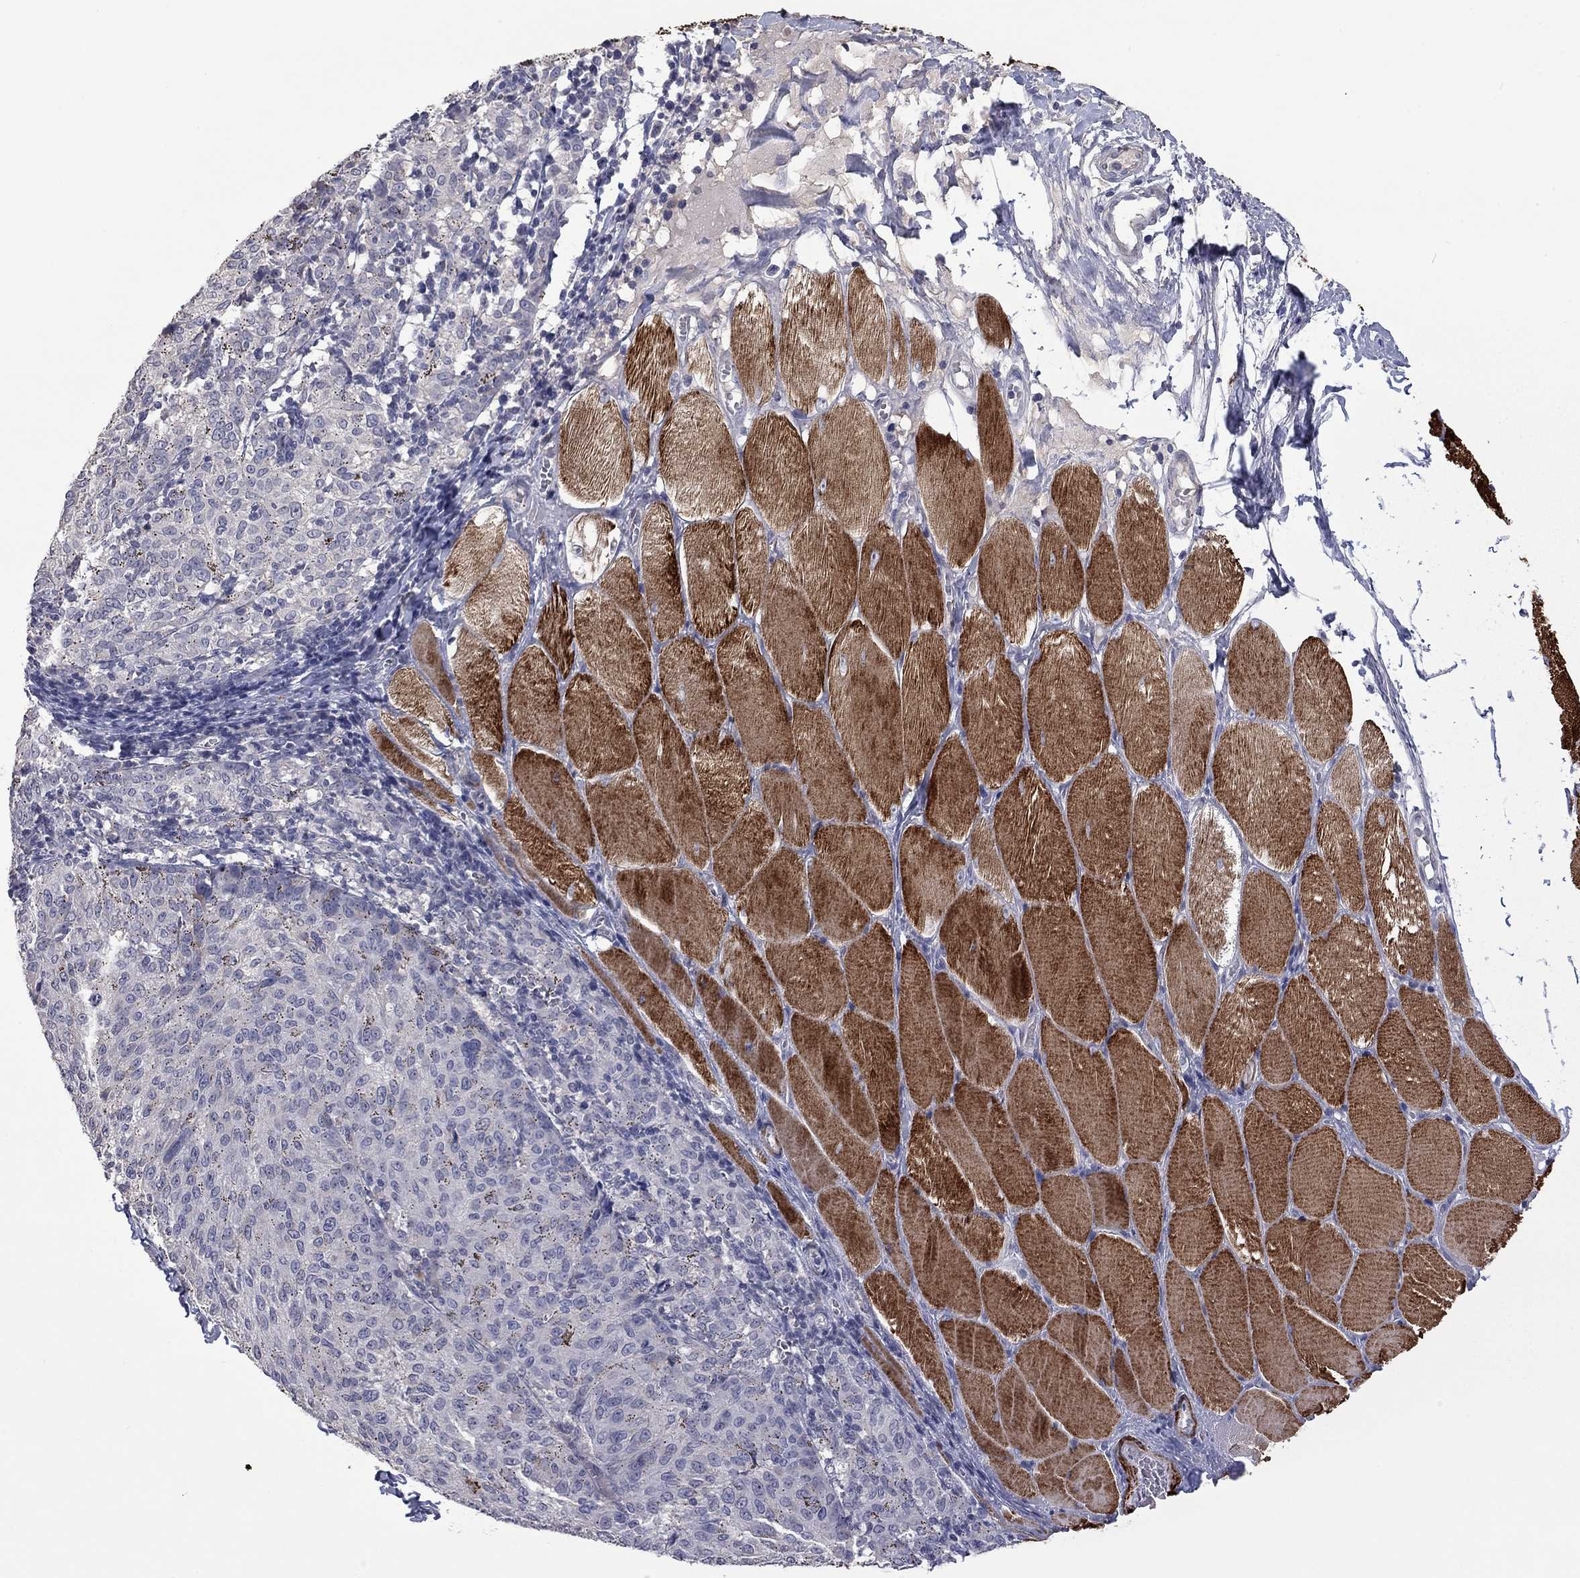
{"staining": {"intensity": "negative", "quantity": "none", "location": "none"}, "tissue": "melanoma", "cell_type": "Tumor cells", "image_type": "cancer", "snomed": [{"axis": "morphology", "description": "Malignant melanoma, NOS"}, {"axis": "topography", "description": "Skin"}], "caption": "Tumor cells show no significant protein positivity in malignant melanoma.", "gene": "IP6K3", "patient": {"sex": "female", "age": 72}}